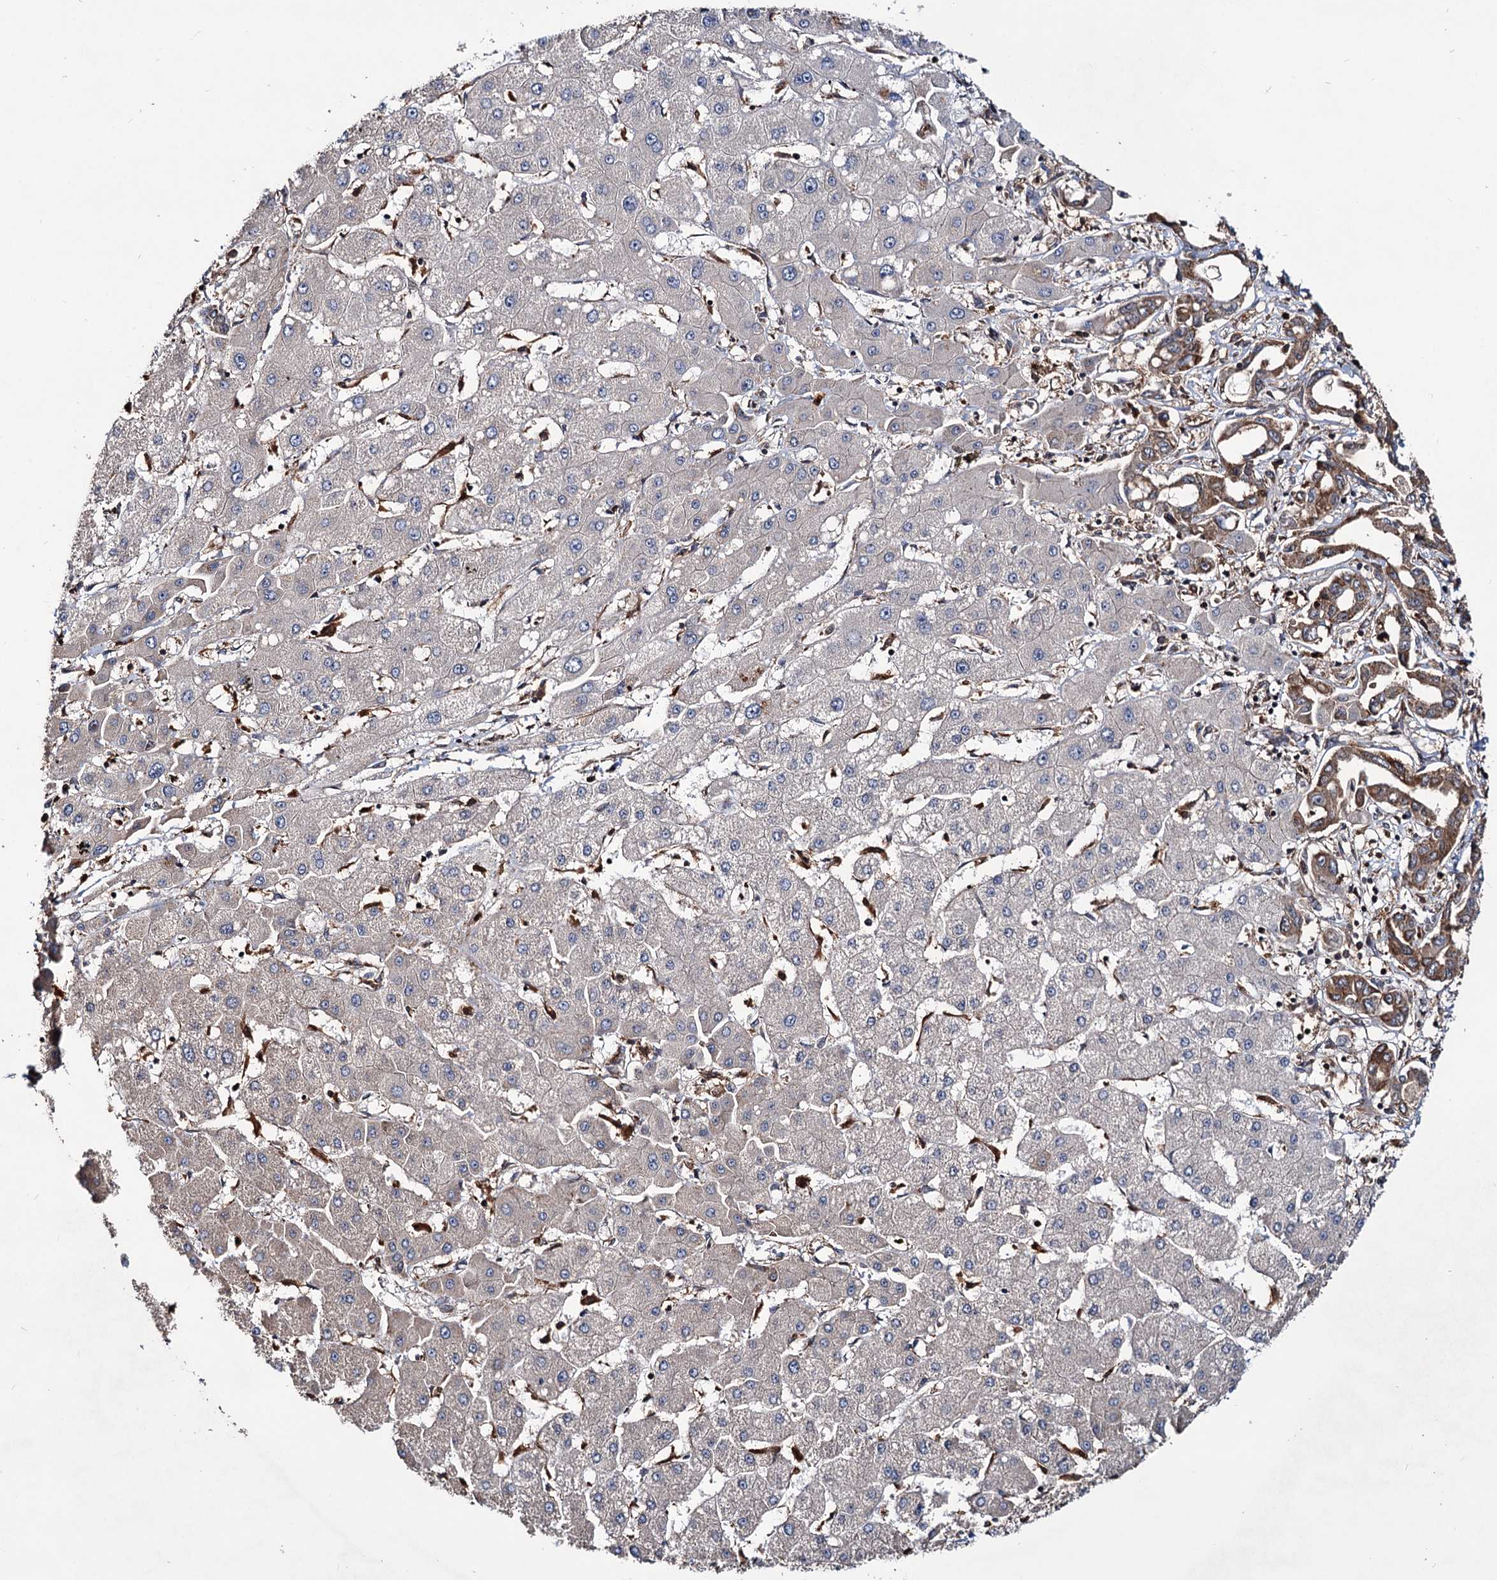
{"staining": {"intensity": "moderate", "quantity": ">75%", "location": "cytoplasmic/membranous"}, "tissue": "liver cancer", "cell_type": "Tumor cells", "image_type": "cancer", "snomed": [{"axis": "morphology", "description": "Cholangiocarcinoma"}, {"axis": "topography", "description": "Liver"}], "caption": "There is medium levels of moderate cytoplasmic/membranous expression in tumor cells of liver cholangiocarcinoma, as demonstrated by immunohistochemical staining (brown color).", "gene": "GRIP1", "patient": {"sex": "male", "age": 59}}